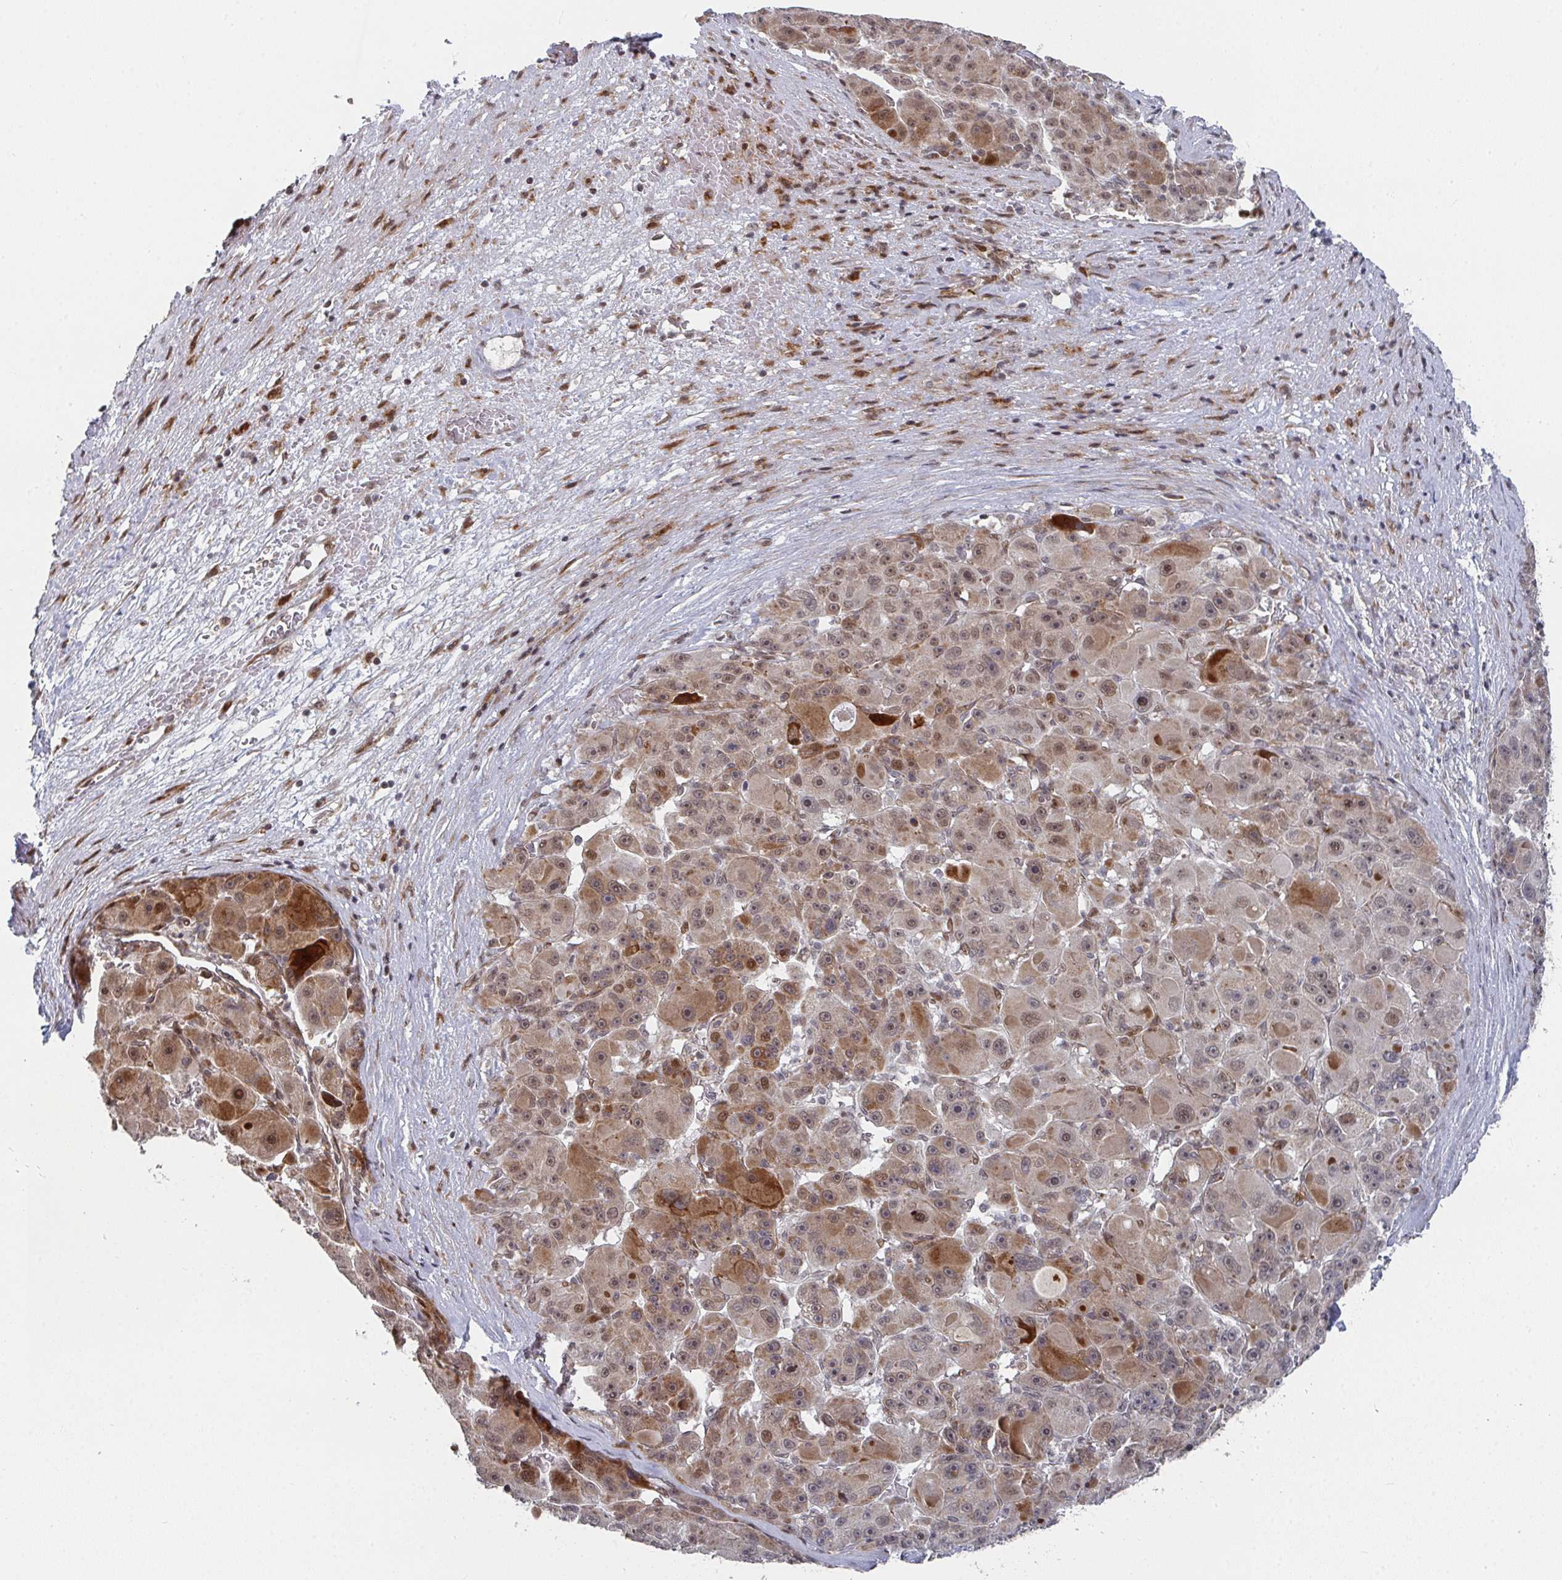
{"staining": {"intensity": "moderate", "quantity": ">75%", "location": "cytoplasmic/membranous,nuclear"}, "tissue": "liver cancer", "cell_type": "Tumor cells", "image_type": "cancer", "snomed": [{"axis": "morphology", "description": "Carcinoma, Hepatocellular, NOS"}, {"axis": "topography", "description": "Liver"}], "caption": "Tumor cells display moderate cytoplasmic/membranous and nuclear positivity in approximately >75% of cells in liver hepatocellular carcinoma.", "gene": "RBBP5", "patient": {"sex": "male", "age": 76}}